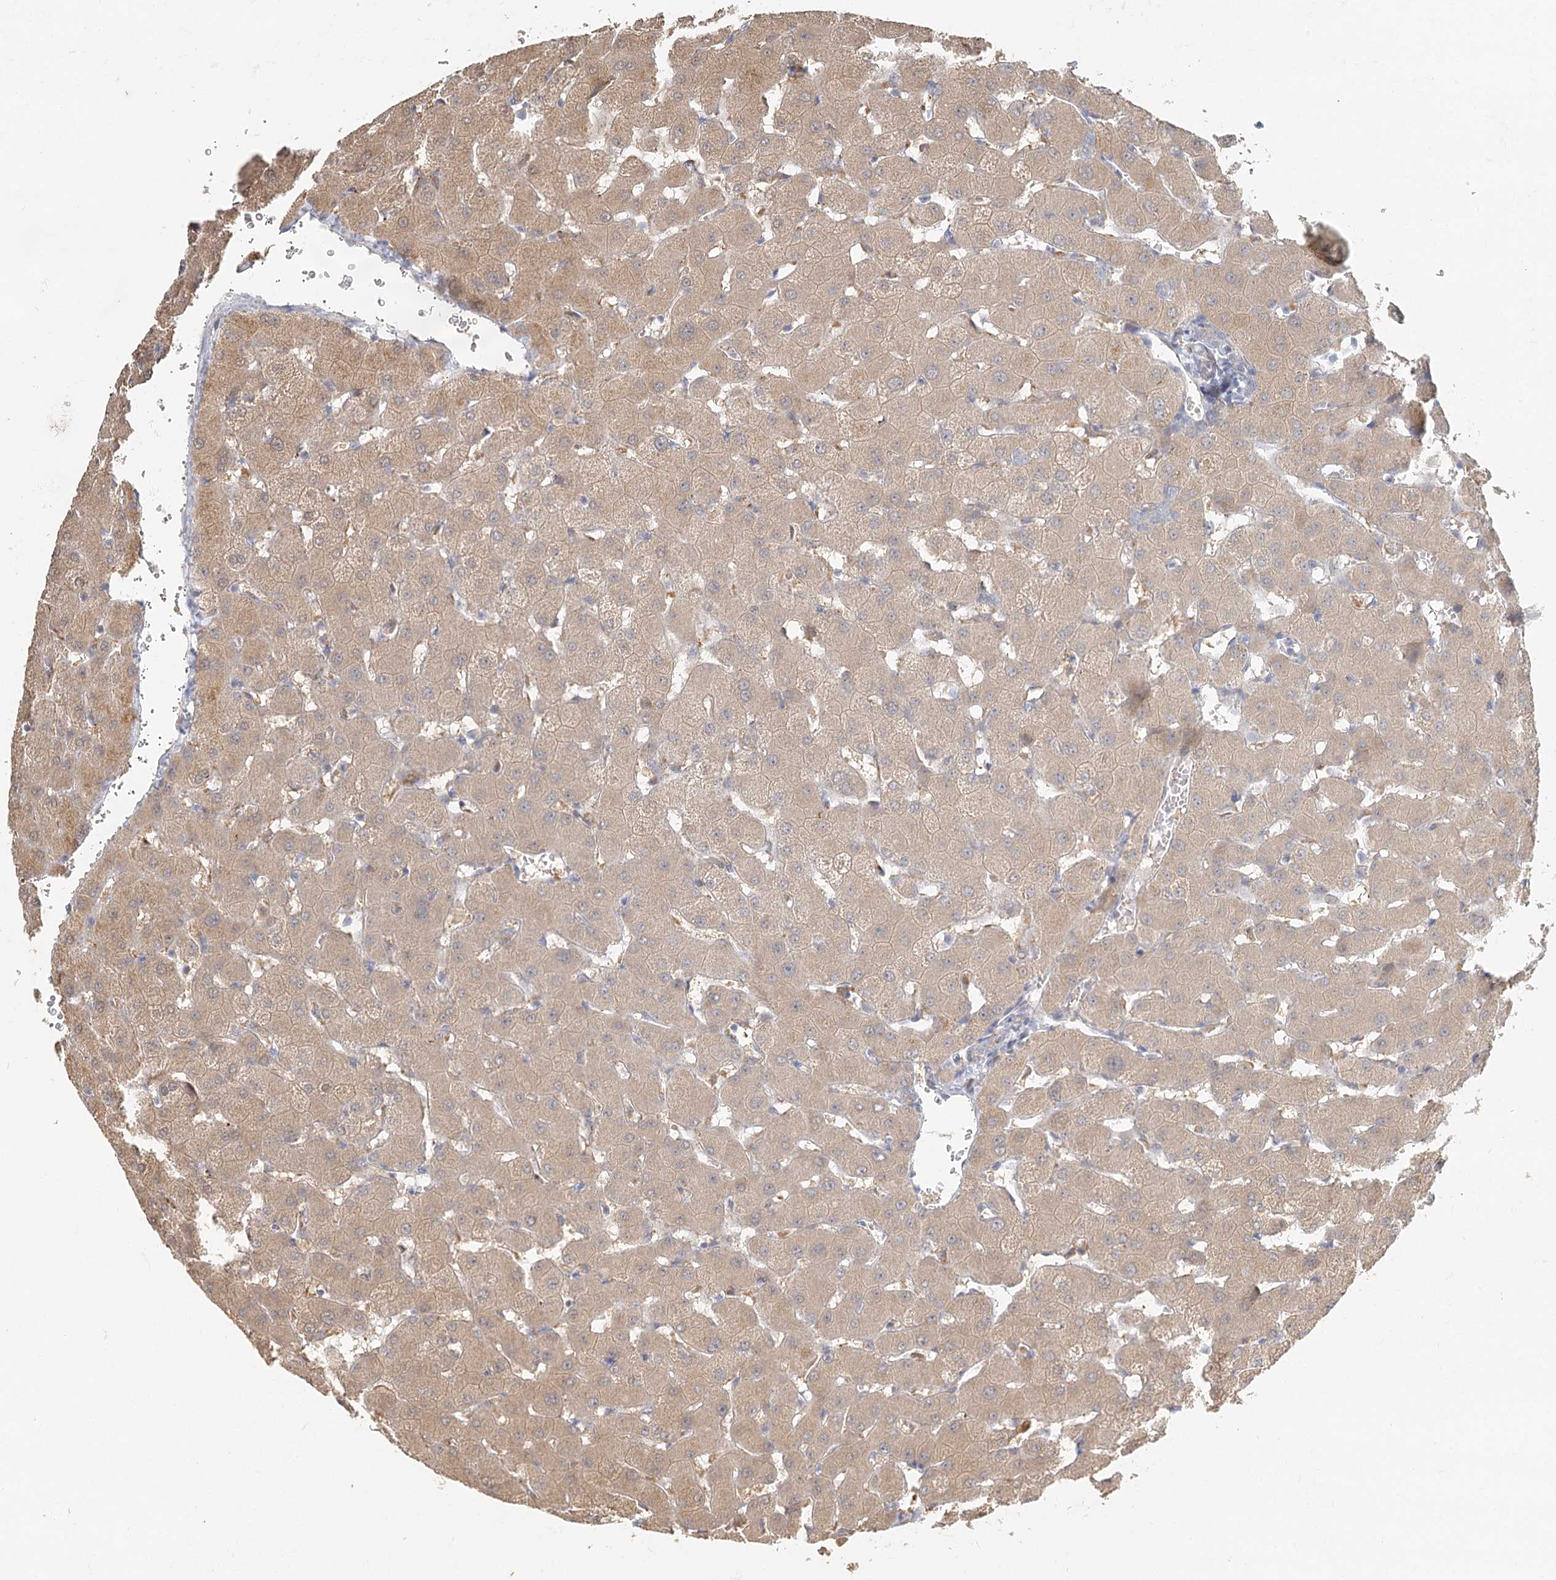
{"staining": {"intensity": "weak", "quantity": "25%-75%", "location": "cytoplasmic/membranous"}, "tissue": "liver", "cell_type": "Cholangiocytes", "image_type": "normal", "snomed": [{"axis": "morphology", "description": "Normal tissue, NOS"}, {"axis": "topography", "description": "Liver"}], "caption": "Immunohistochemical staining of unremarkable human liver demonstrates weak cytoplasmic/membranous protein positivity in approximately 25%-75% of cholangiocytes. (DAB (3,3'-diaminobenzidine) = brown stain, brightfield microscopy at high magnification).", "gene": "VSIG1", "patient": {"sex": "female", "age": 63}}